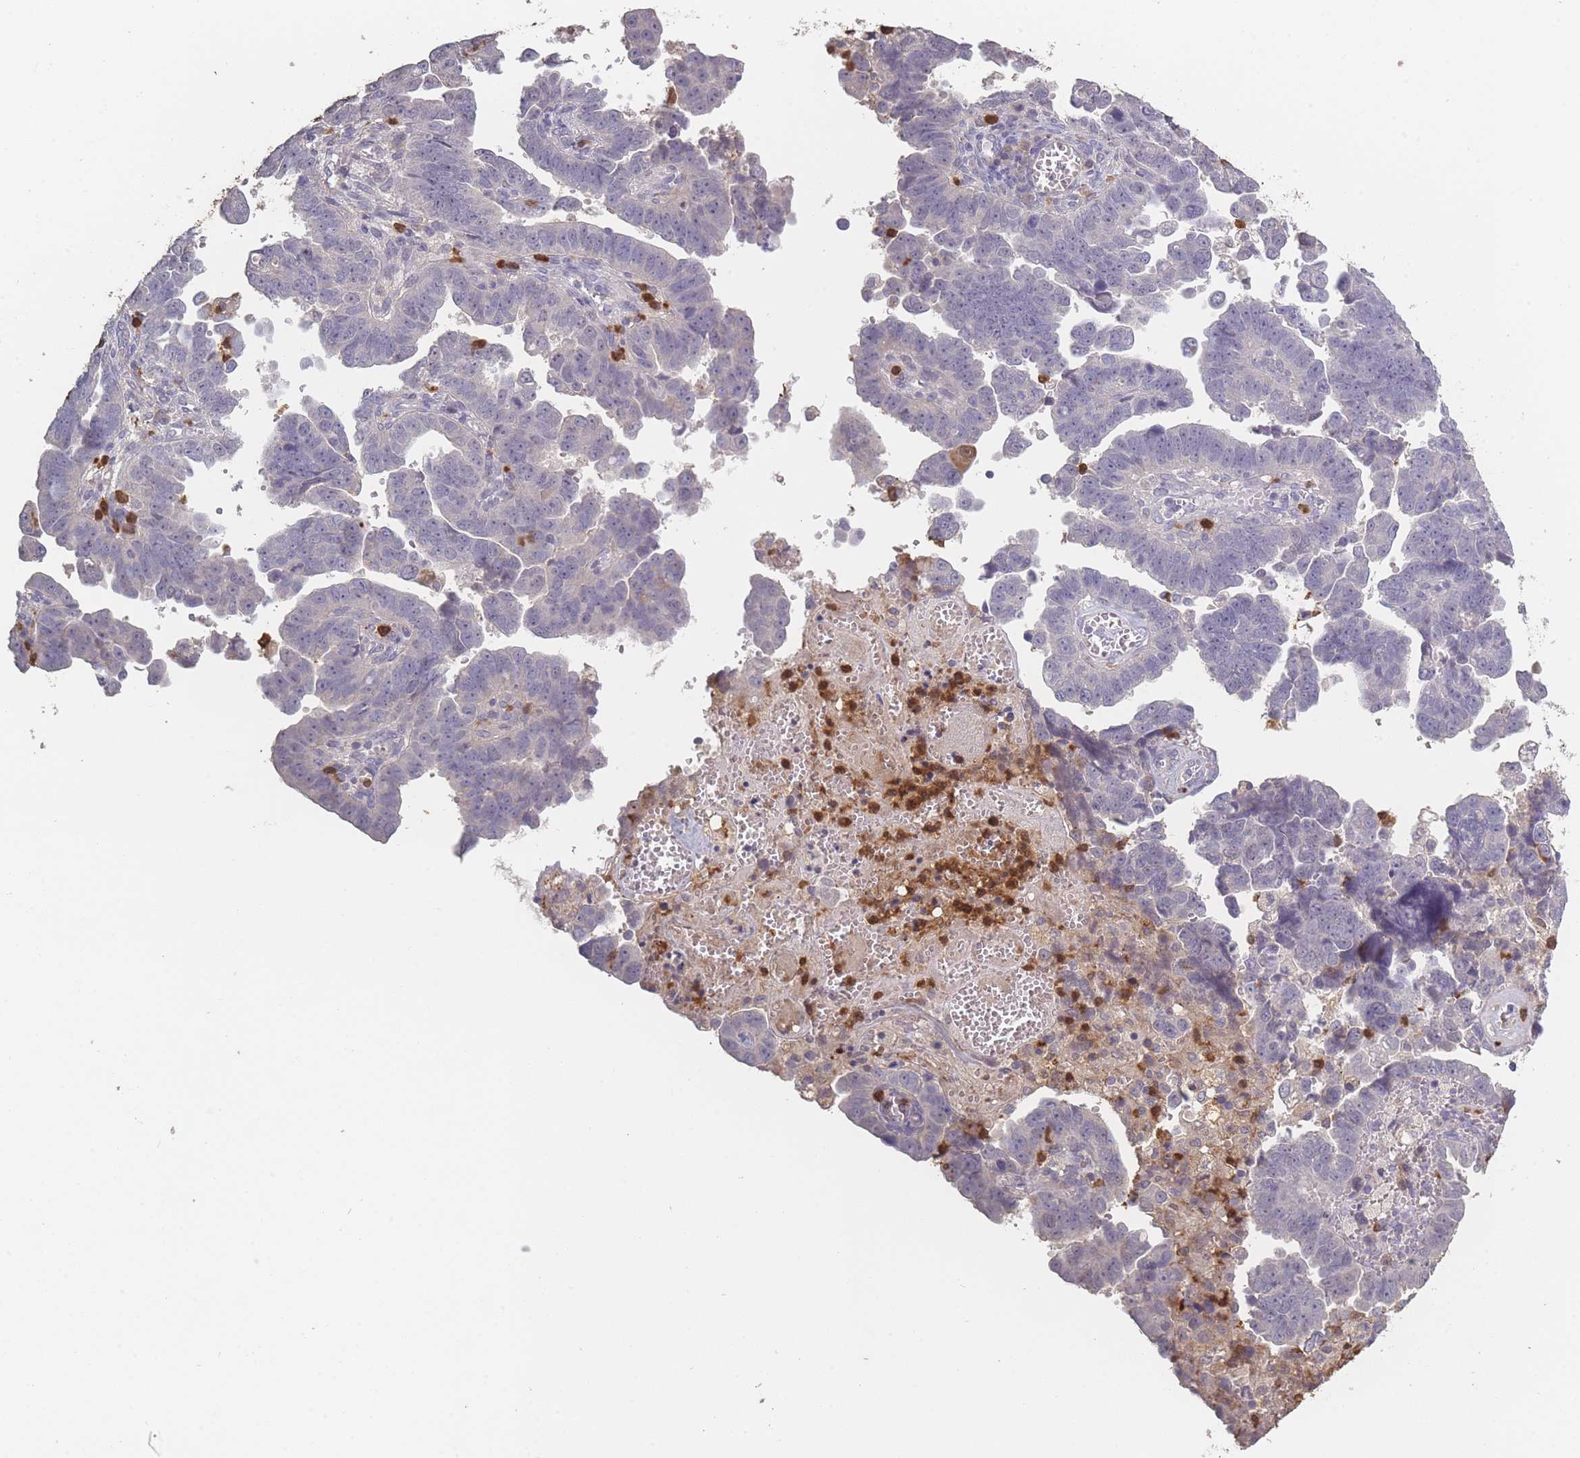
{"staining": {"intensity": "negative", "quantity": "none", "location": "none"}, "tissue": "endometrial cancer", "cell_type": "Tumor cells", "image_type": "cancer", "snomed": [{"axis": "morphology", "description": "Adenocarcinoma, NOS"}, {"axis": "topography", "description": "Endometrium"}], "caption": "Tumor cells show no significant protein expression in endometrial cancer (adenocarcinoma).", "gene": "BST1", "patient": {"sex": "female", "age": 75}}